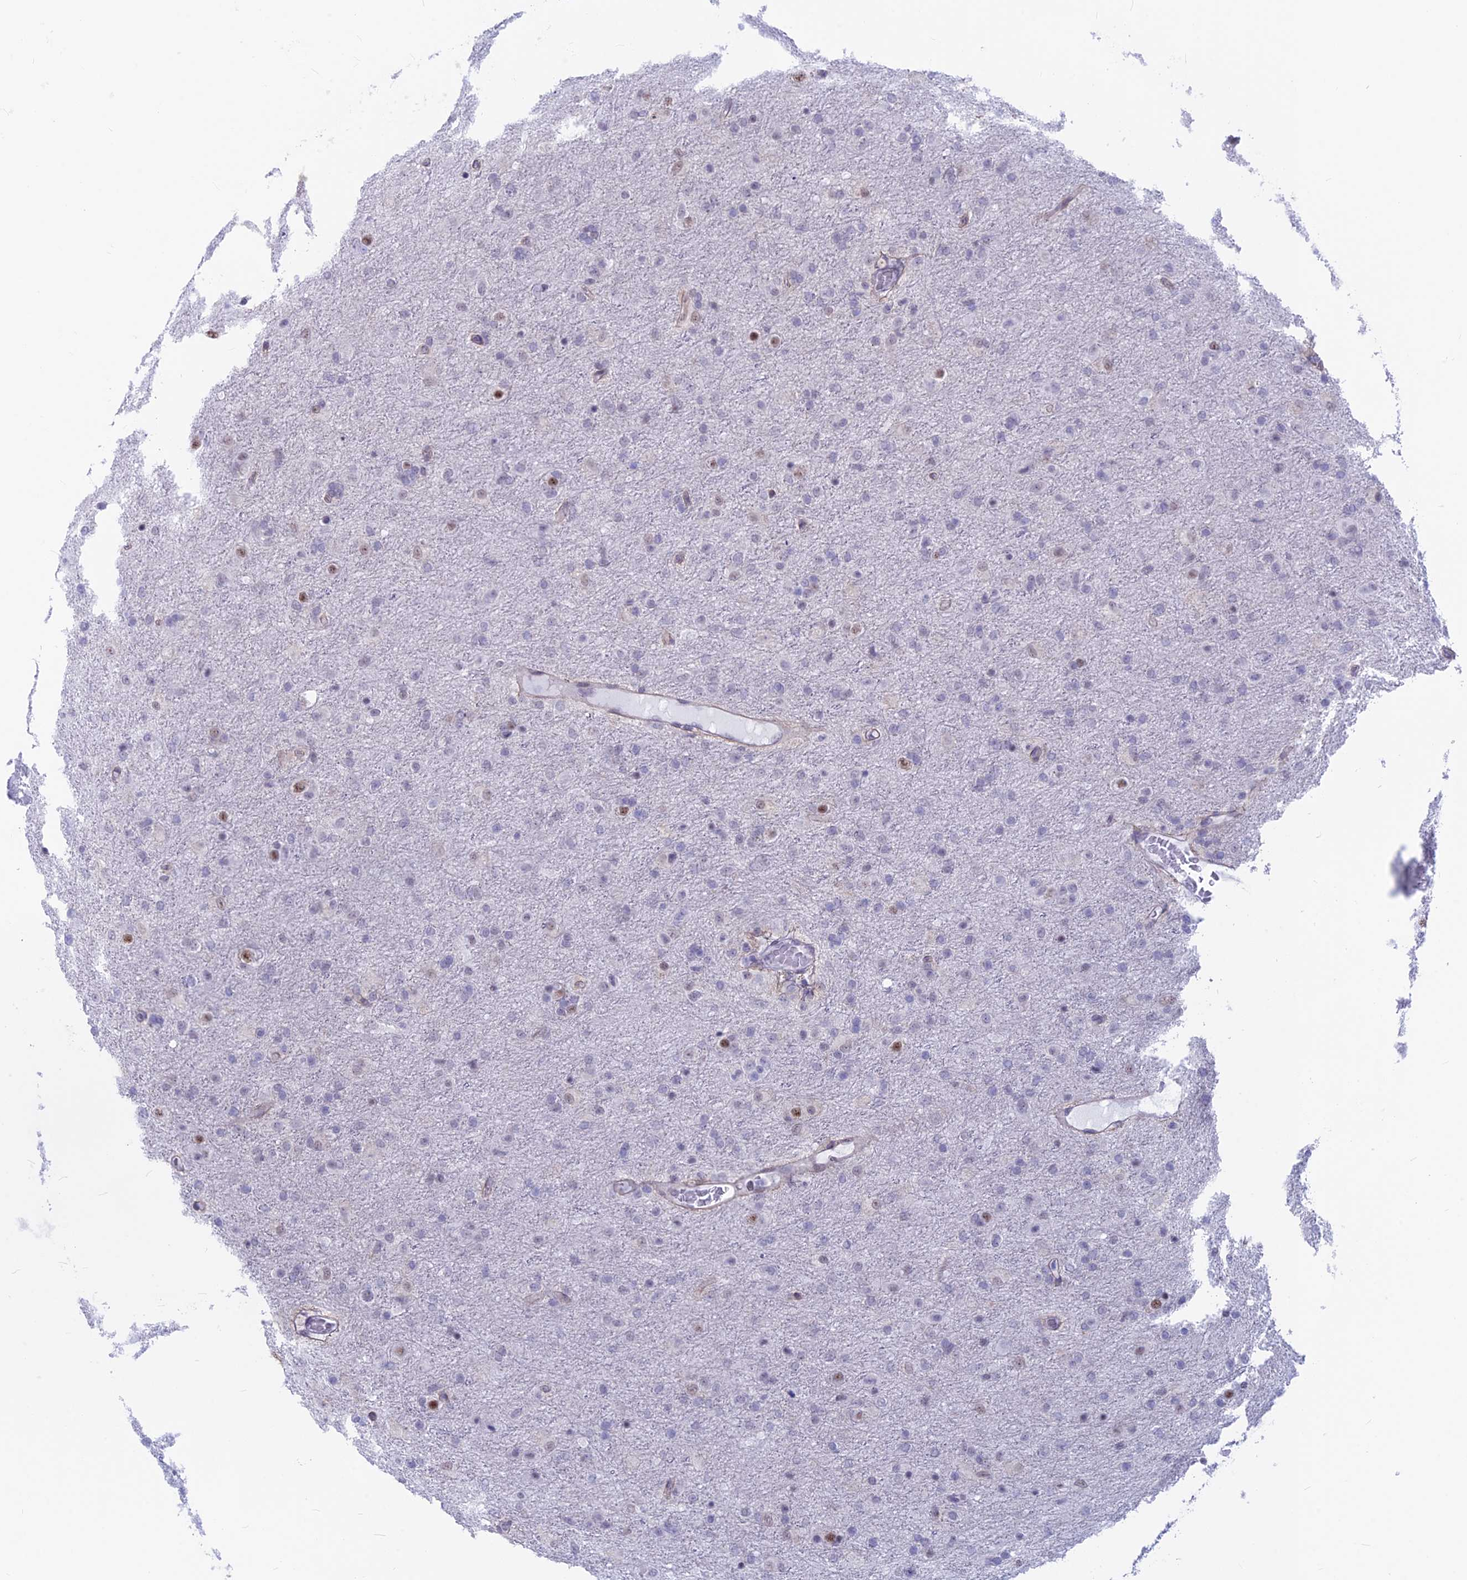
{"staining": {"intensity": "moderate", "quantity": "<25%", "location": "nuclear"}, "tissue": "glioma", "cell_type": "Tumor cells", "image_type": "cancer", "snomed": [{"axis": "morphology", "description": "Glioma, malignant, Low grade"}, {"axis": "topography", "description": "Brain"}], "caption": "Moderate nuclear staining is identified in about <25% of tumor cells in malignant glioma (low-grade). (IHC, brightfield microscopy, high magnification).", "gene": "SRSF5", "patient": {"sex": "male", "age": 65}}